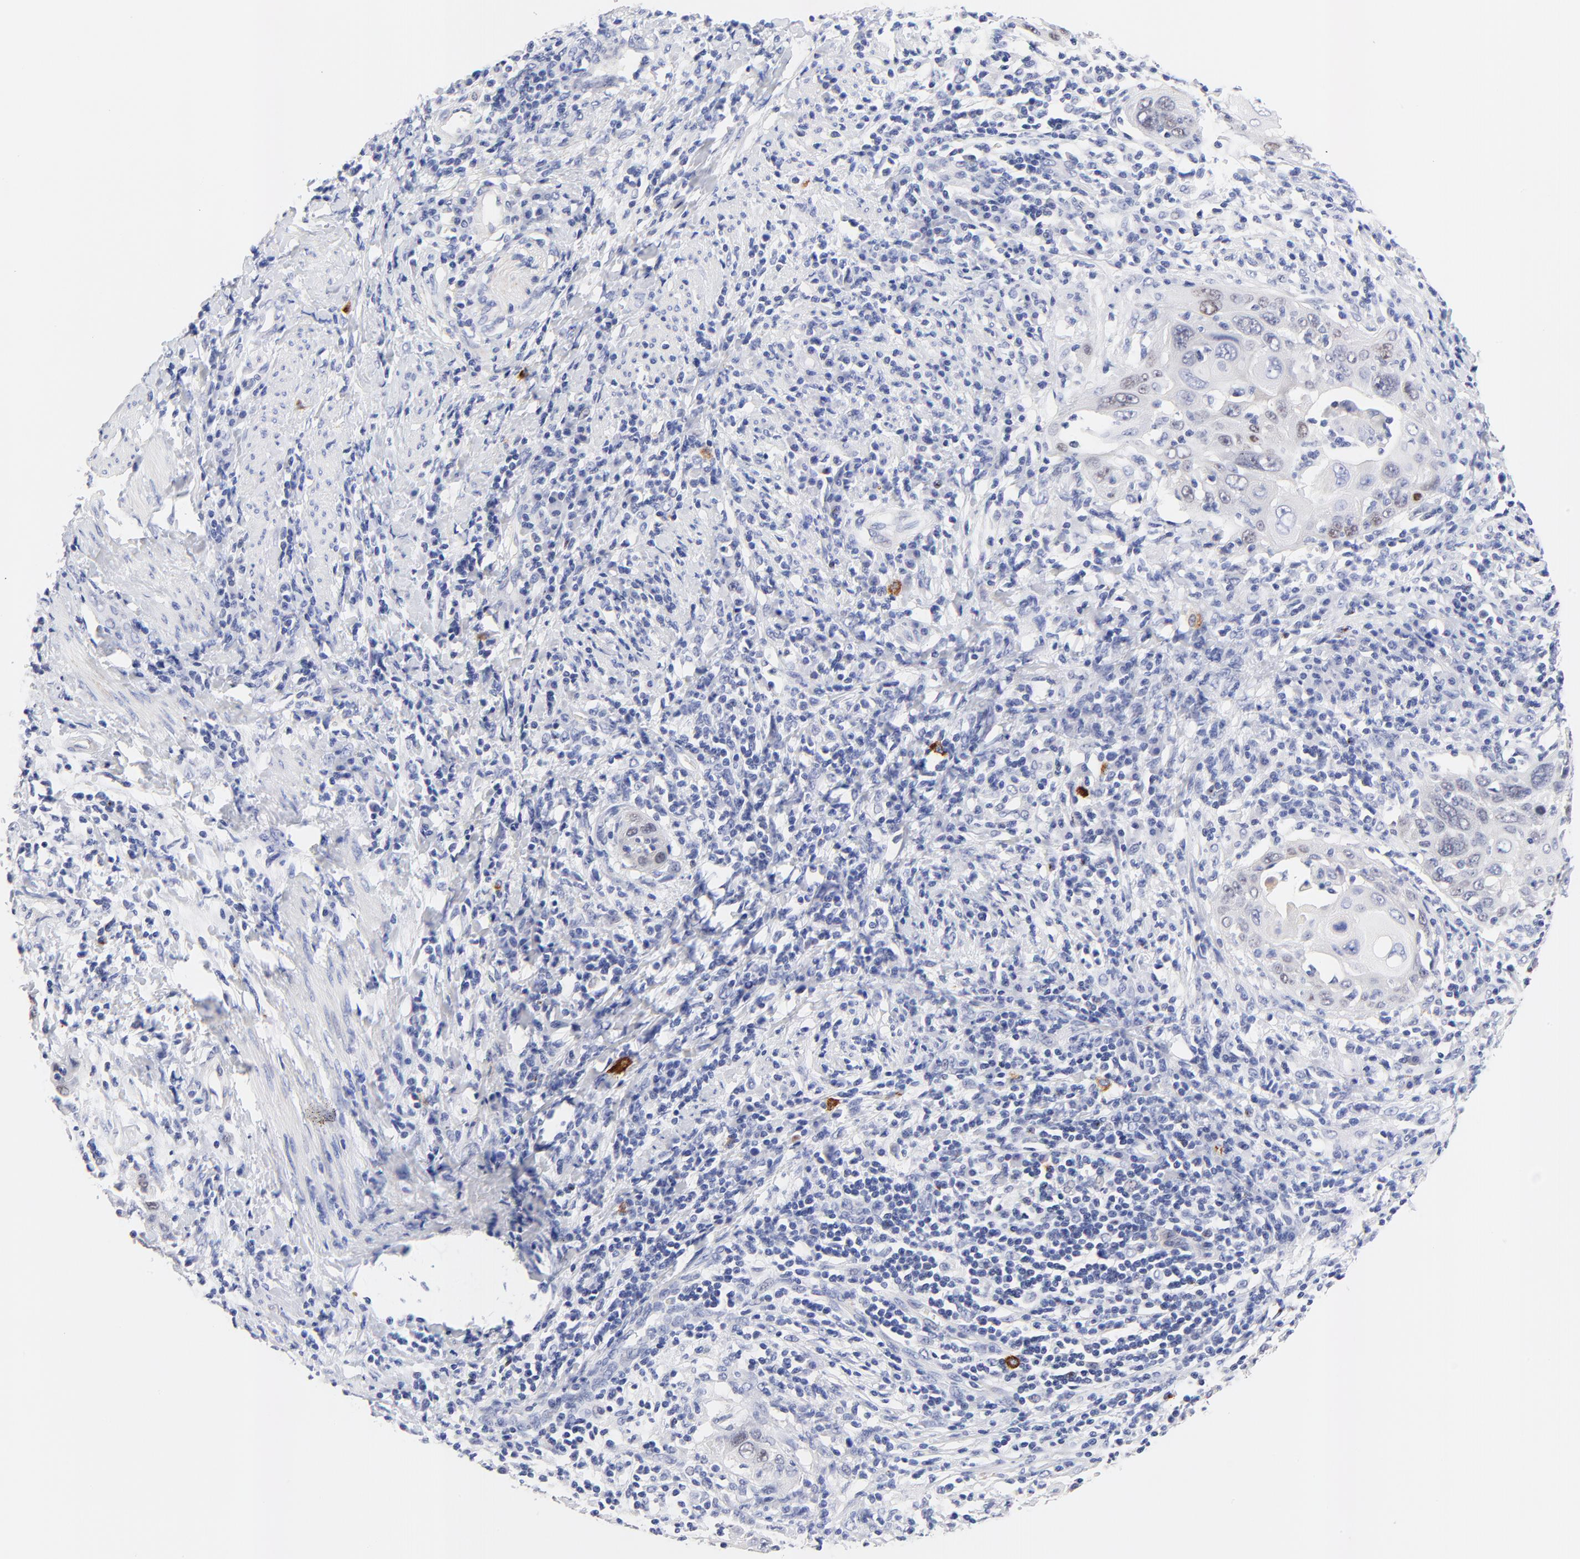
{"staining": {"intensity": "negative", "quantity": "none", "location": "none"}, "tissue": "cervical cancer", "cell_type": "Tumor cells", "image_type": "cancer", "snomed": [{"axis": "morphology", "description": "Squamous cell carcinoma, NOS"}, {"axis": "topography", "description": "Cervix"}], "caption": "A histopathology image of human cervical cancer is negative for staining in tumor cells. (DAB immunohistochemistry, high magnification).", "gene": "FAM117B", "patient": {"sex": "female", "age": 54}}